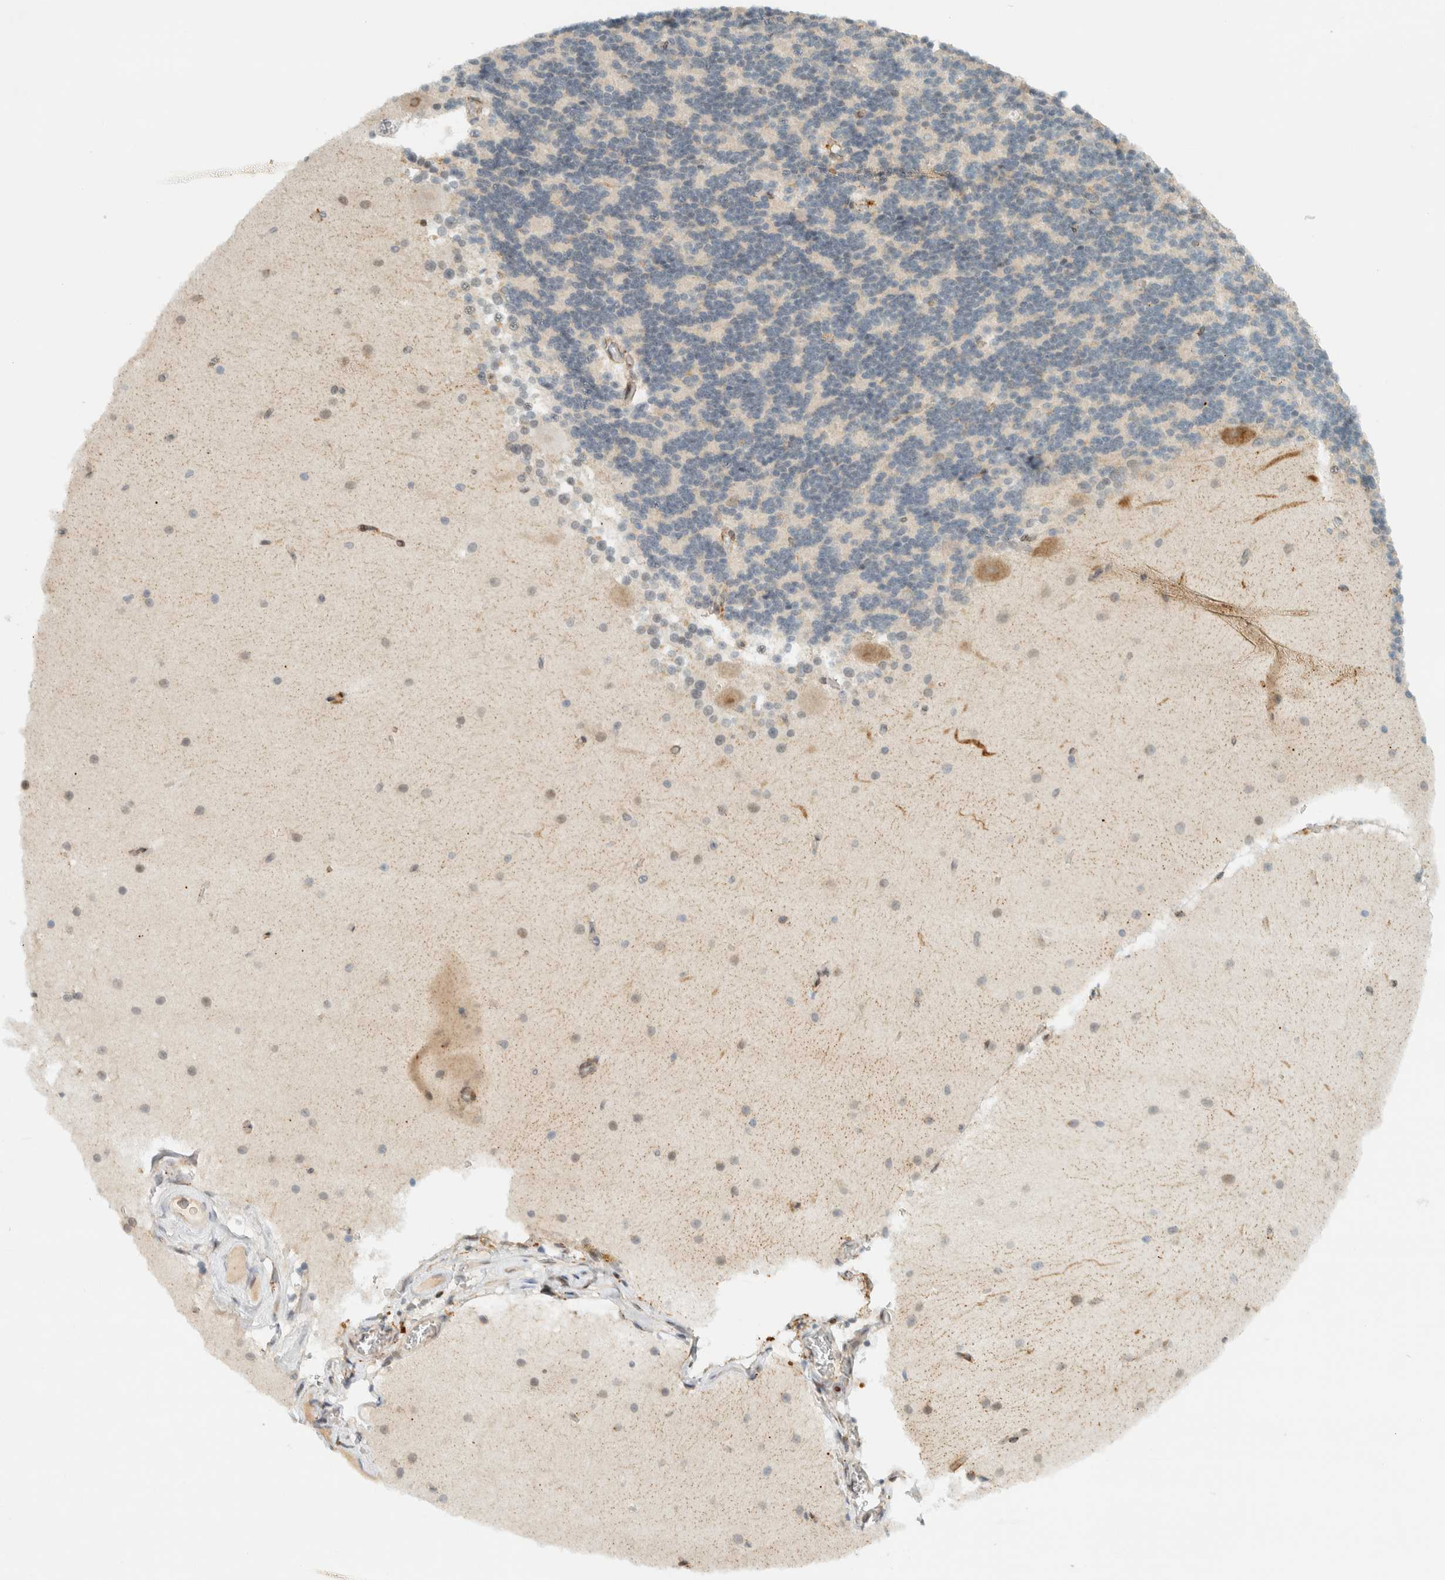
{"staining": {"intensity": "negative", "quantity": "none", "location": "none"}, "tissue": "cerebellum", "cell_type": "Cells in granular layer", "image_type": "normal", "snomed": [{"axis": "morphology", "description": "Normal tissue, NOS"}, {"axis": "topography", "description": "Cerebellum"}], "caption": "The photomicrograph displays no significant staining in cells in granular layer of cerebellum.", "gene": "ITPRID1", "patient": {"sex": "female", "age": 19}}